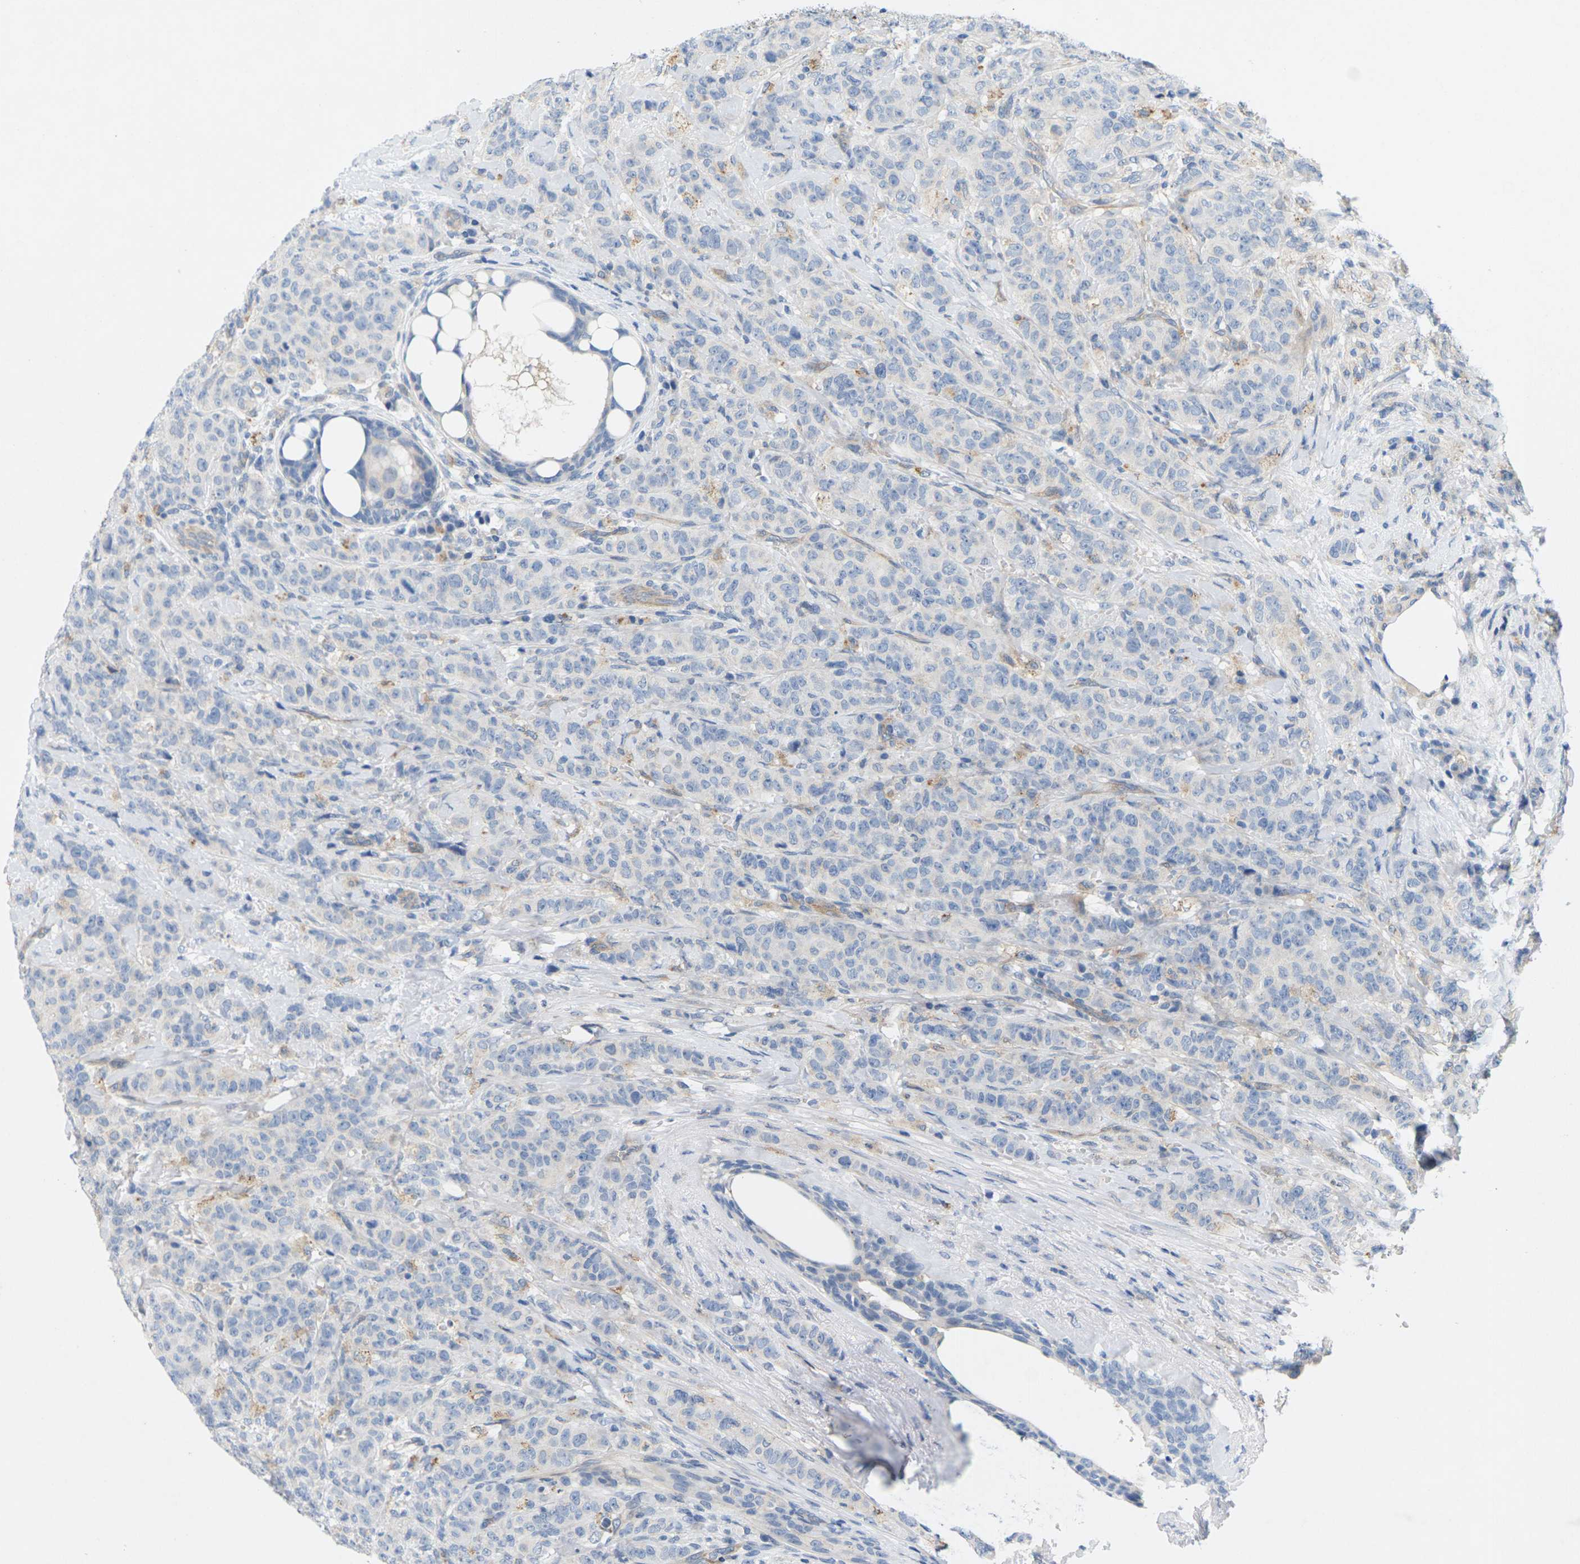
{"staining": {"intensity": "negative", "quantity": "none", "location": "none"}, "tissue": "breast cancer", "cell_type": "Tumor cells", "image_type": "cancer", "snomed": [{"axis": "morphology", "description": "Normal tissue, NOS"}, {"axis": "morphology", "description": "Duct carcinoma"}, {"axis": "topography", "description": "Breast"}], "caption": "DAB (3,3'-diaminobenzidine) immunohistochemical staining of human breast intraductal carcinoma reveals no significant positivity in tumor cells. Nuclei are stained in blue.", "gene": "ITGA5", "patient": {"sex": "female", "age": 40}}